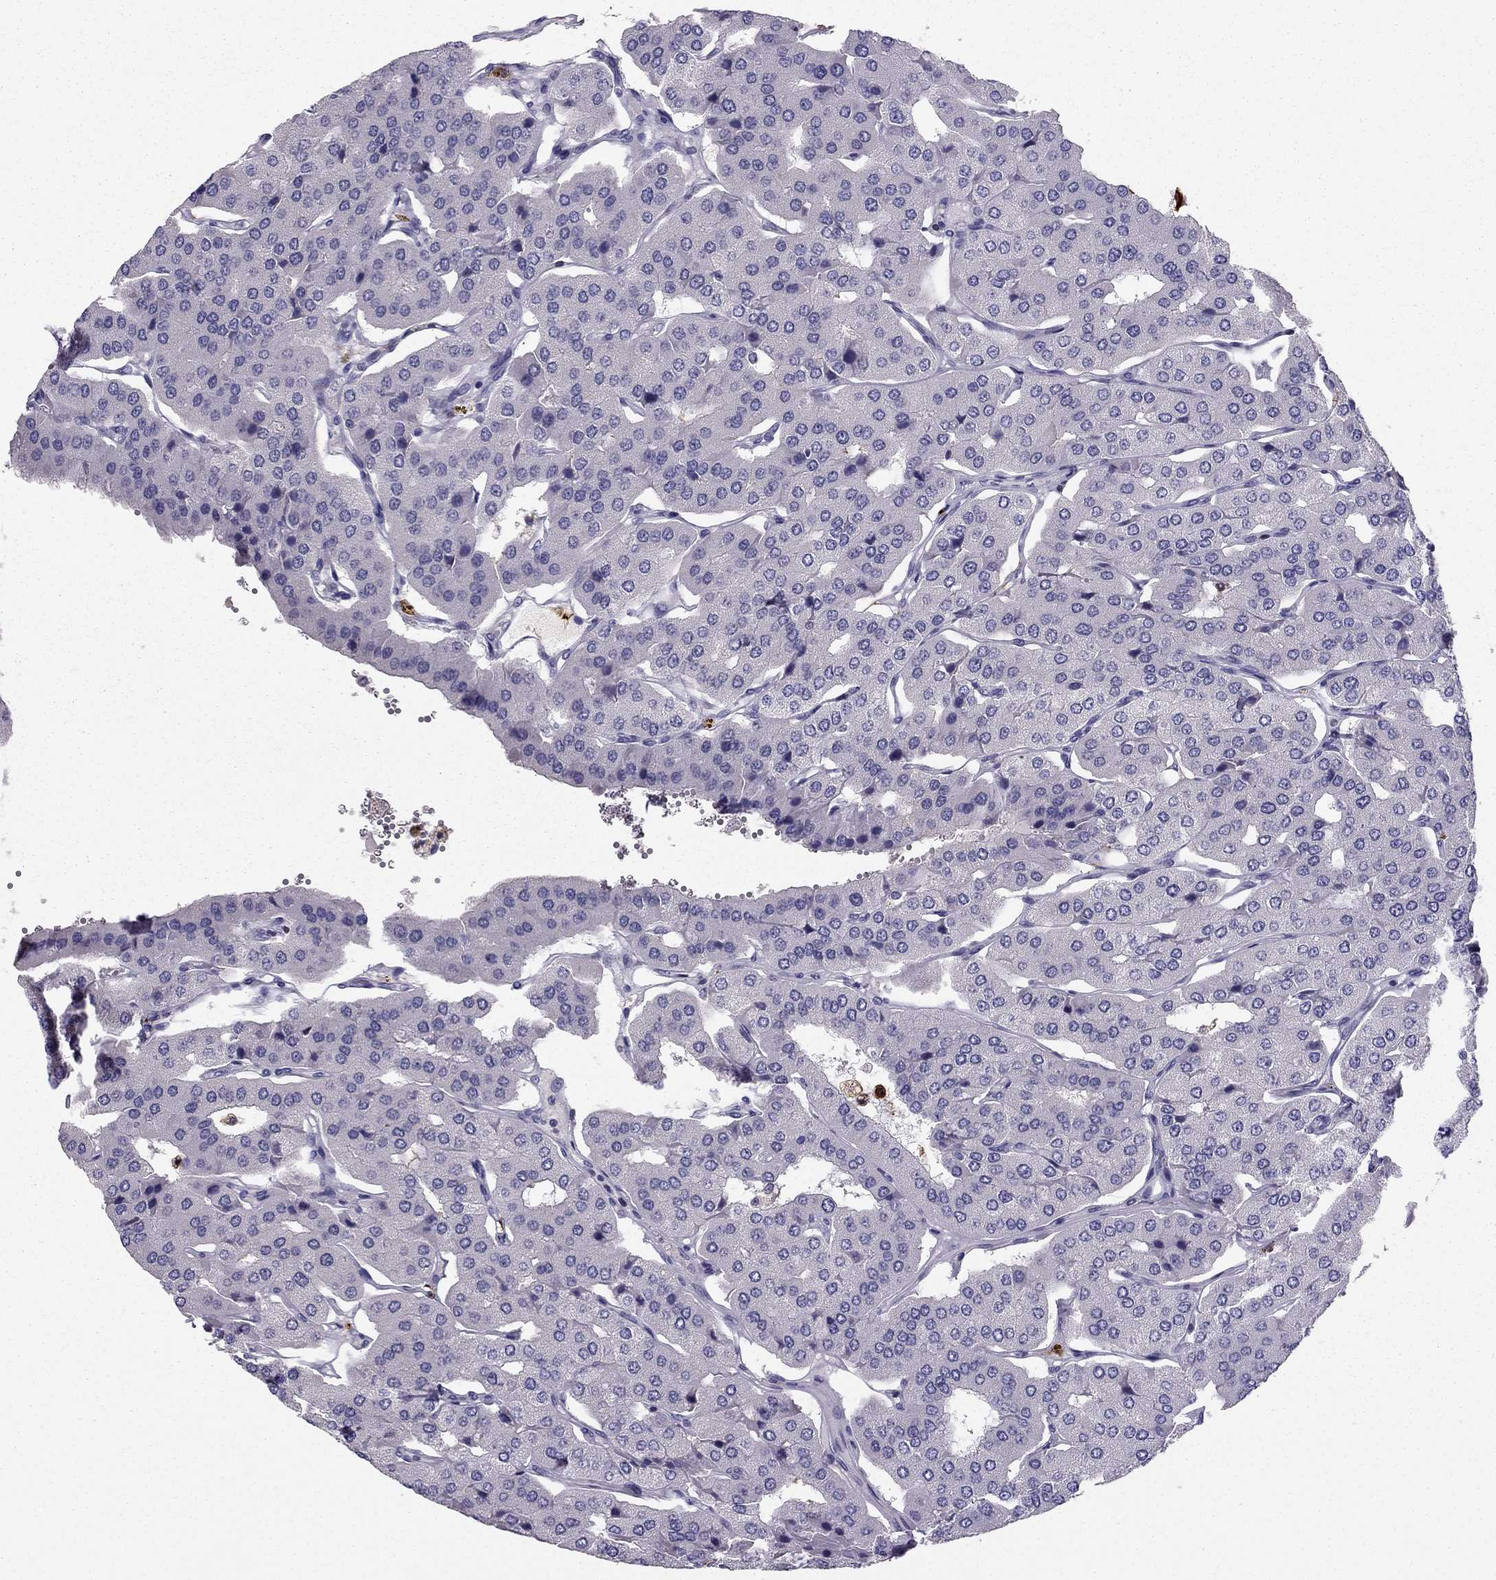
{"staining": {"intensity": "negative", "quantity": "none", "location": "none"}, "tissue": "parathyroid gland", "cell_type": "Glandular cells", "image_type": "normal", "snomed": [{"axis": "morphology", "description": "Normal tissue, NOS"}, {"axis": "morphology", "description": "Adenoma, NOS"}, {"axis": "topography", "description": "Parathyroid gland"}], "caption": "The immunohistochemistry histopathology image has no significant expression in glandular cells of parathyroid gland. Nuclei are stained in blue.", "gene": "LMTK3", "patient": {"sex": "female", "age": 86}}